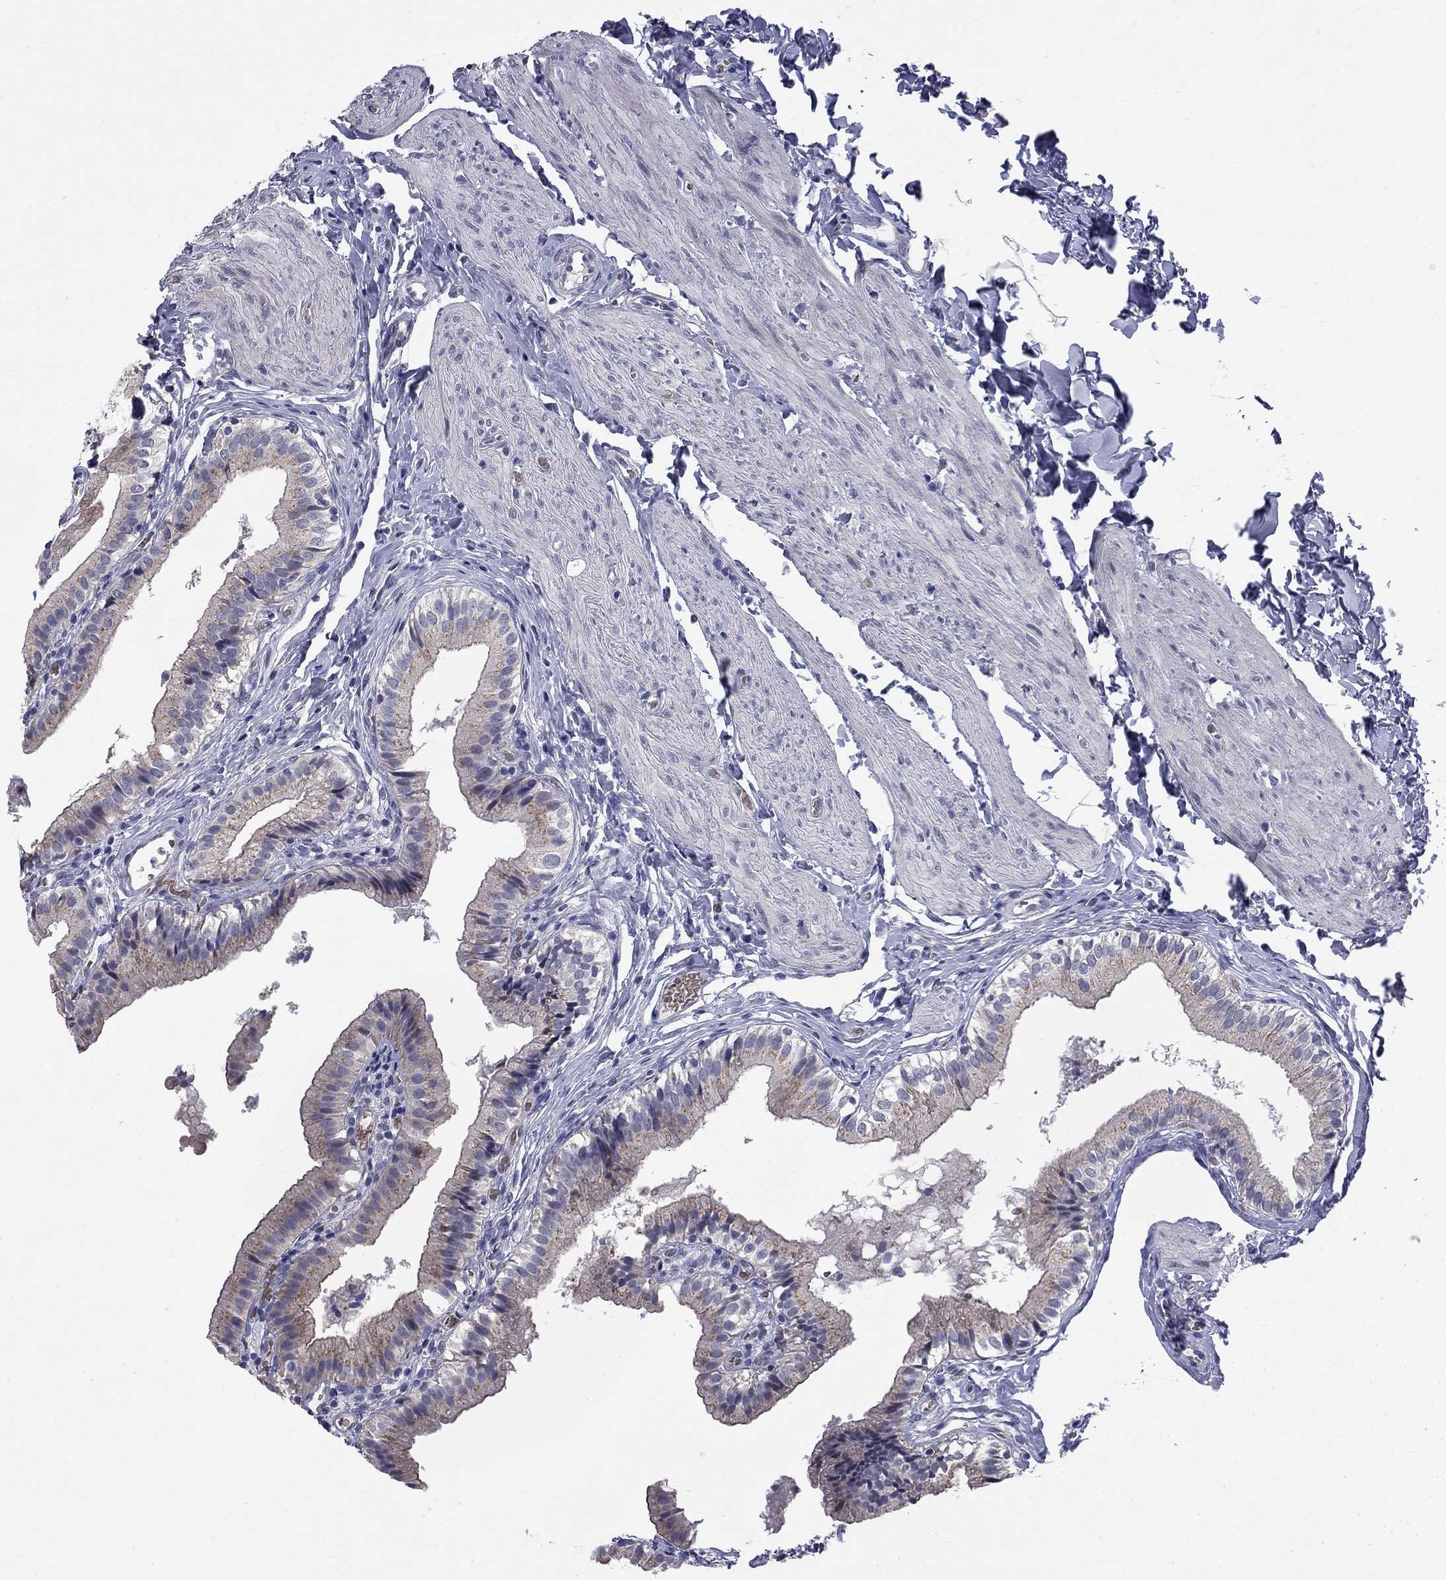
{"staining": {"intensity": "moderate", "quantity": "25%-75%", "location": "cytoplasmic/membranous"}, "tissue": "gallbladder", "cell_type": "Glandular cells", "image_type": "normal", "snomed": [{"axis": "morphology", "description": "Normal tissue, NOS"}, {"axis": "topography", "description": "Gallbladder"}], "caption": "This photomicrograph reveals normal gallbladder stained with IHC to label a protein in brown. The cytoplasmic/membranous of glandular cells show moderate positivity for the protein. Nuclei are counter-stained blue.", "gene": "HTR4", "patient": {"sex": "female", "age": 47}}